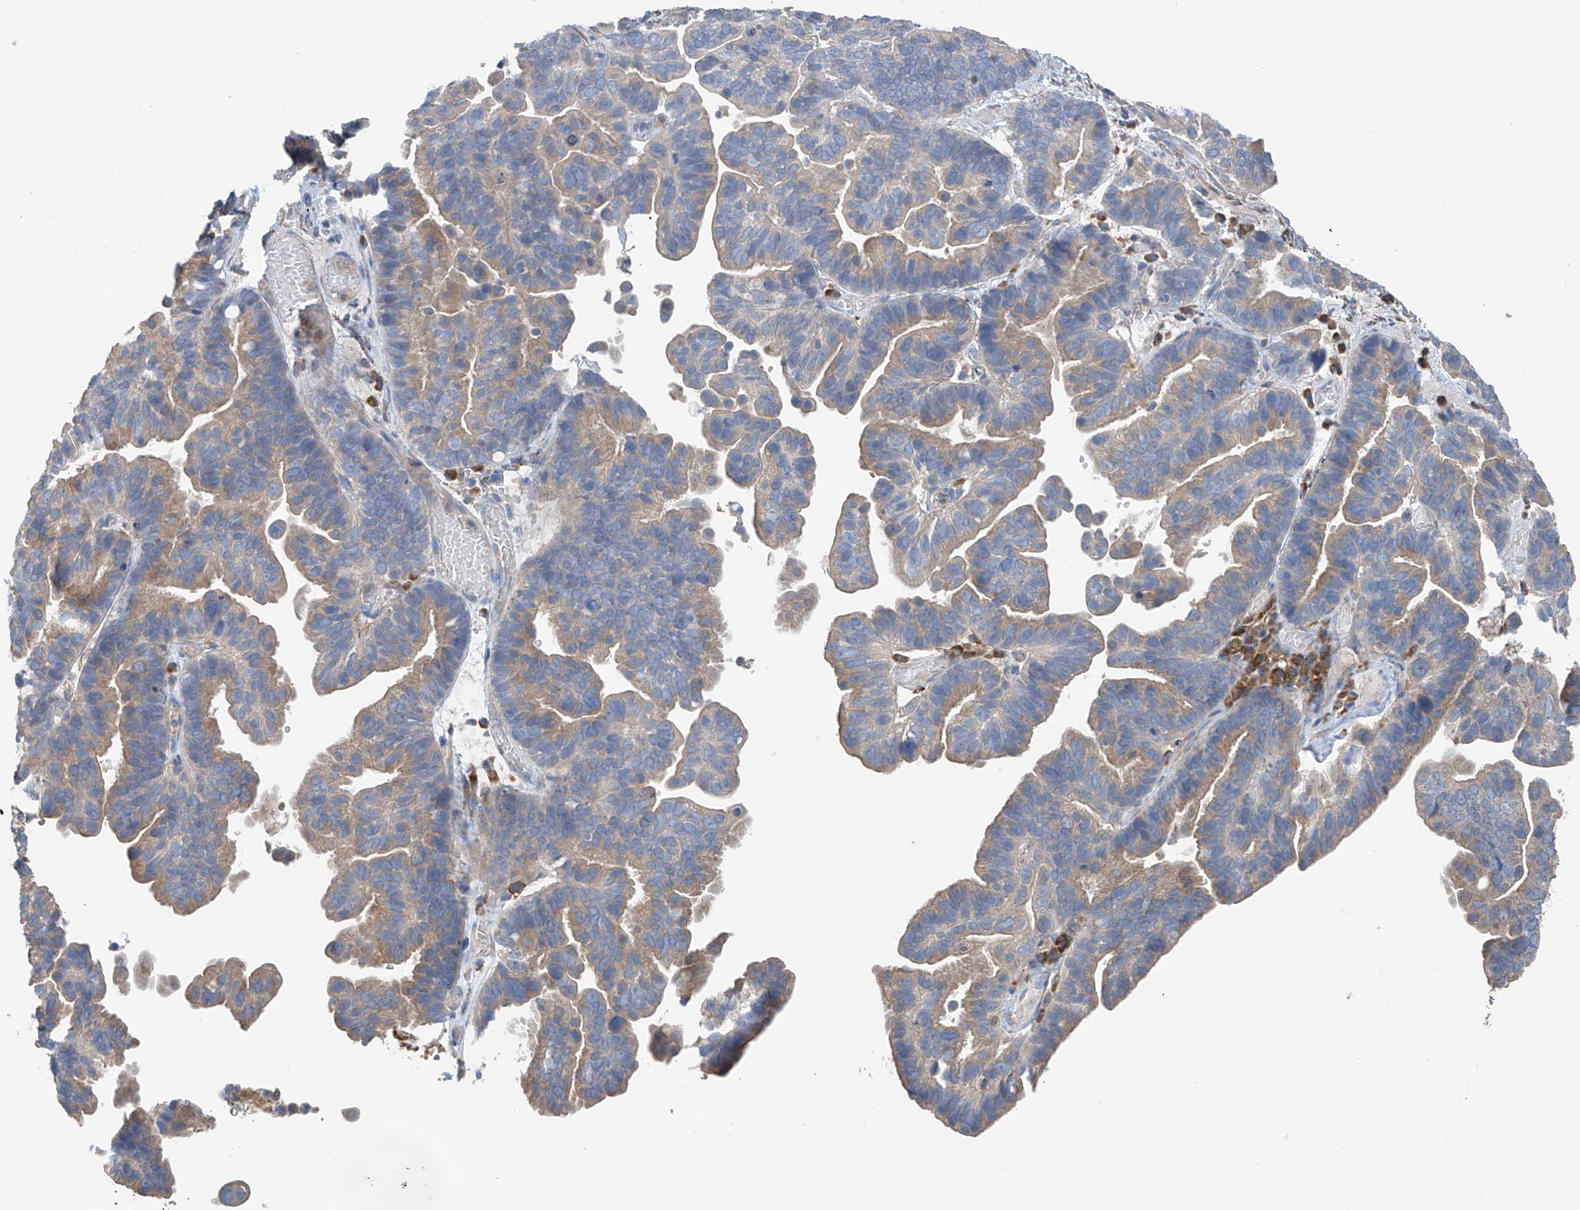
{"staining": {"intensity": "weak", "quantity": "25%-75%", "location": "cytoplasmic/membranous"}, "tissue": "ovarian cancer", "cell_type": "Tumor cells", "image_type": "cancer", "snomed": [{"axis": "morphology", "description": "Cystadenocarcinoma, serous, NOS"}, {"axis": "topography", "description": "Ovary"}], "caption": "Ovarian serous cystadenocarcinoma tissue exhibits weak cytoplasmic/membranous positivity in approximately 25%-75% of tumor cells, visualized by immunohistochemistry.", "gene": "GALNTL6", "patient": {"sex": "female", "age": 56}}